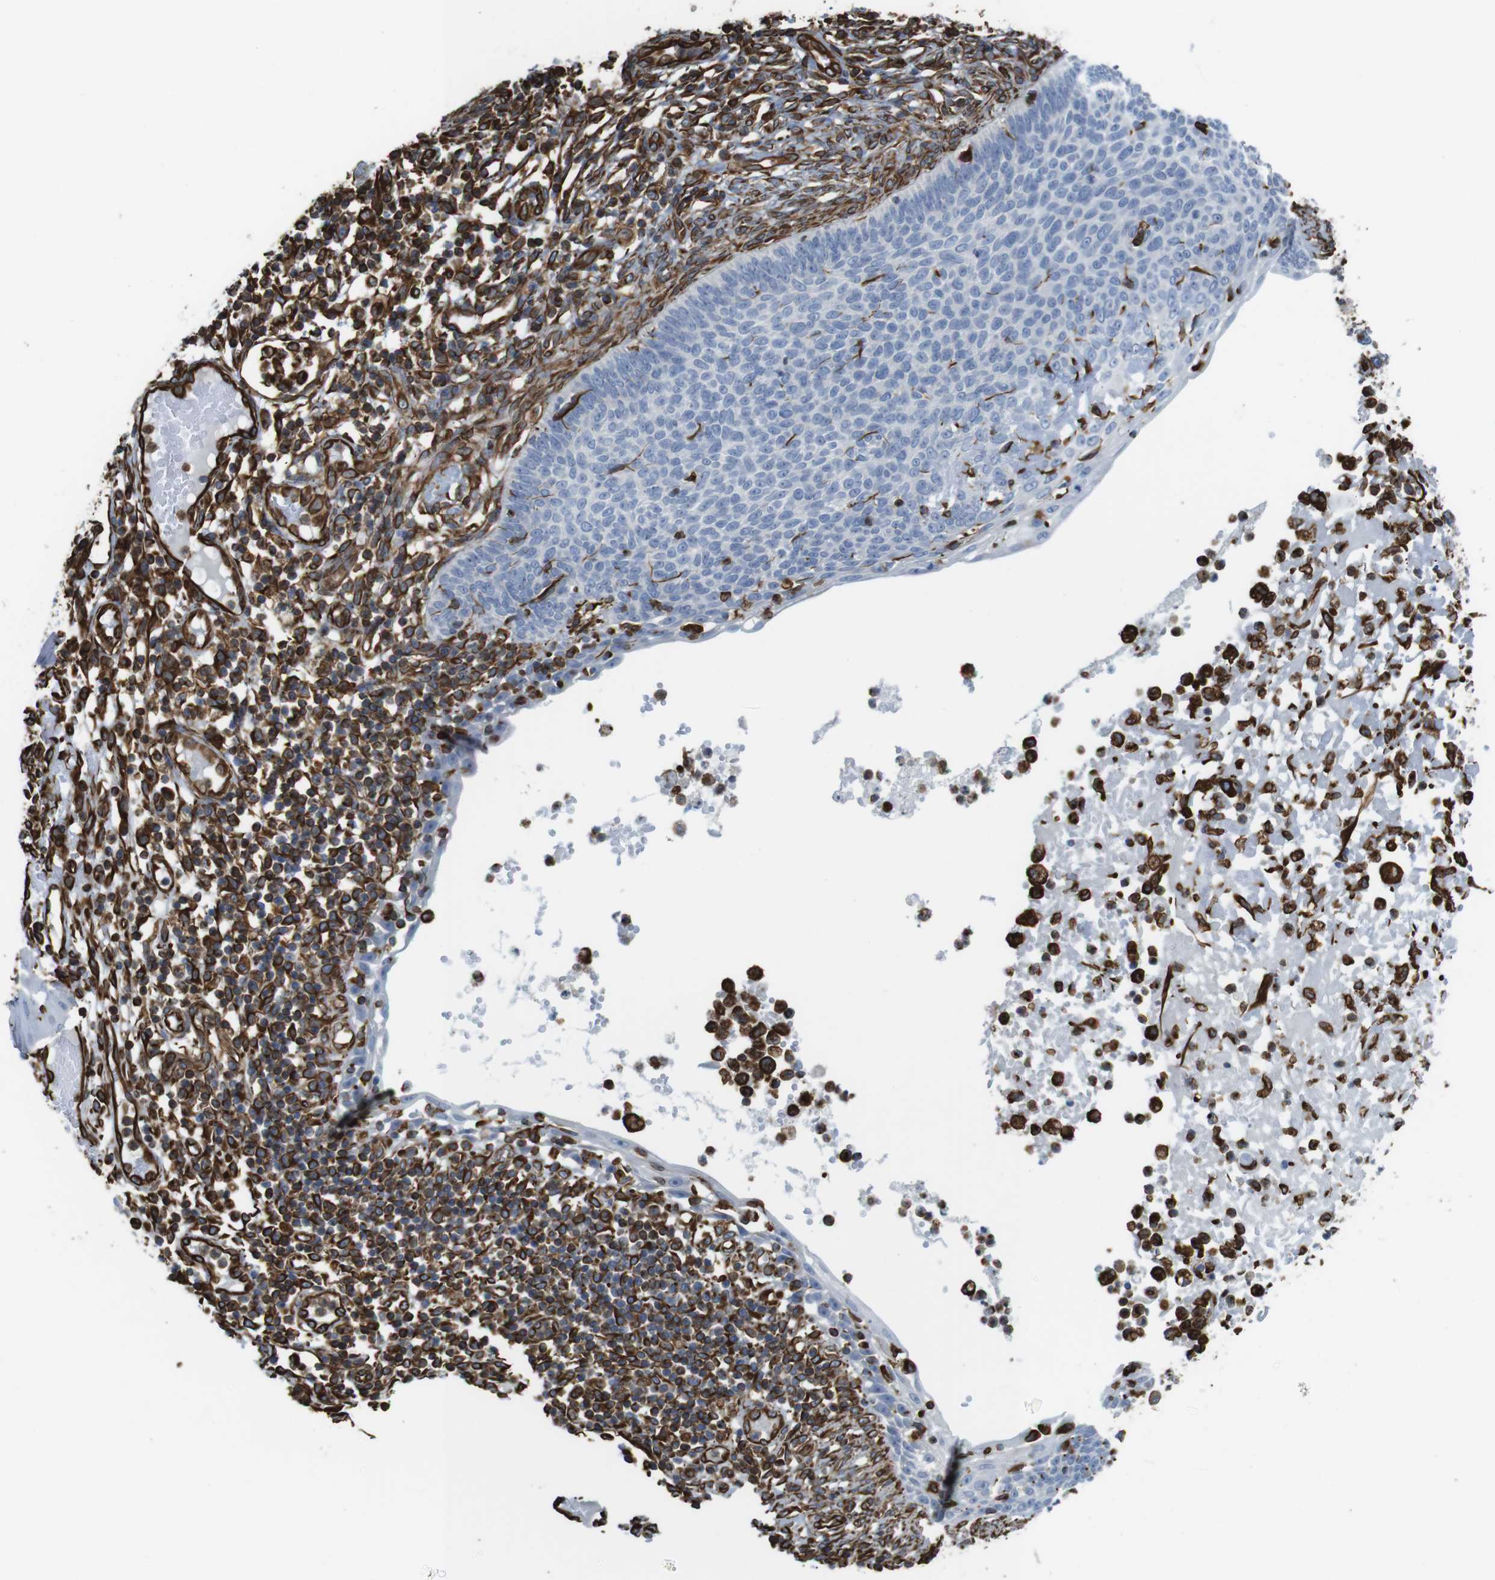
{"staining": {"intensity": "negative", "quantity": "none", "location": "none"}, "tissue": "skin cancer", "cell_type": "Tumor cells", "image_type": "cancer", "snomed": [{"axis": "morphology", "description": "Normal tissue, NOS"}, {"axis": "morphology", "description": "Basal cell carcinoma"}, {"axis": "topography", "description": "Skin"}], "caption": "Photomicrograph shows no protein positivity in tumor cells of skin cancer (basal cell carcinoma) tissue.", "gene": "RALGPS1", "patient": {"sex": "male", "age": 87}}